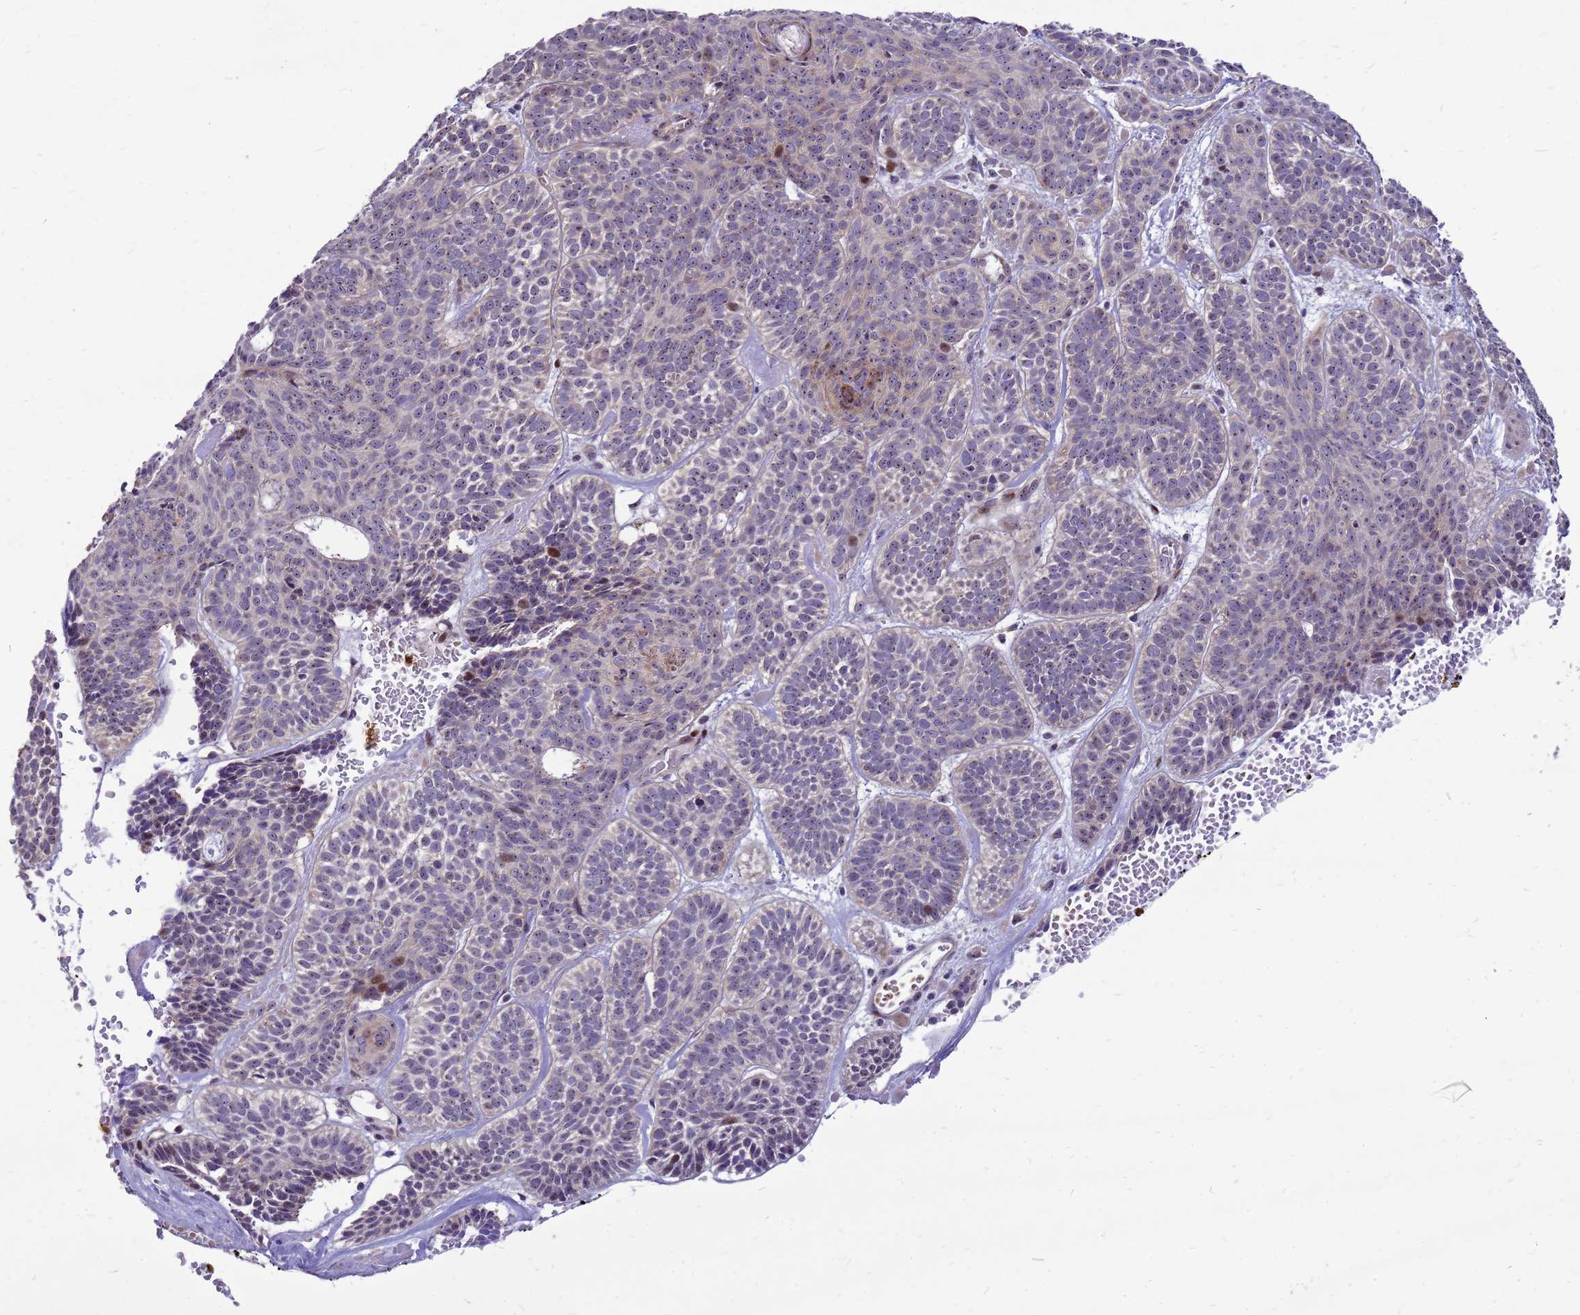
{"staining": {"intensity": "moderate", "quantity": "<25%", "location": "nuclear"}, "tissue": "skin cancer", "cell_type": "Tumor cells", "image_type": "cancer", "snomed": [{"axis": "morphology", "description": "Basal cell carcinoma"}, {"axis": "topography", "description": "Skin"}], "caption": "Basal cell carcinoma (skin) stained with a protein marker demonstrates moderate staining in tumor cells.", "gene": "RSPO1", "patient": {"sex": "male", "age": 85}}